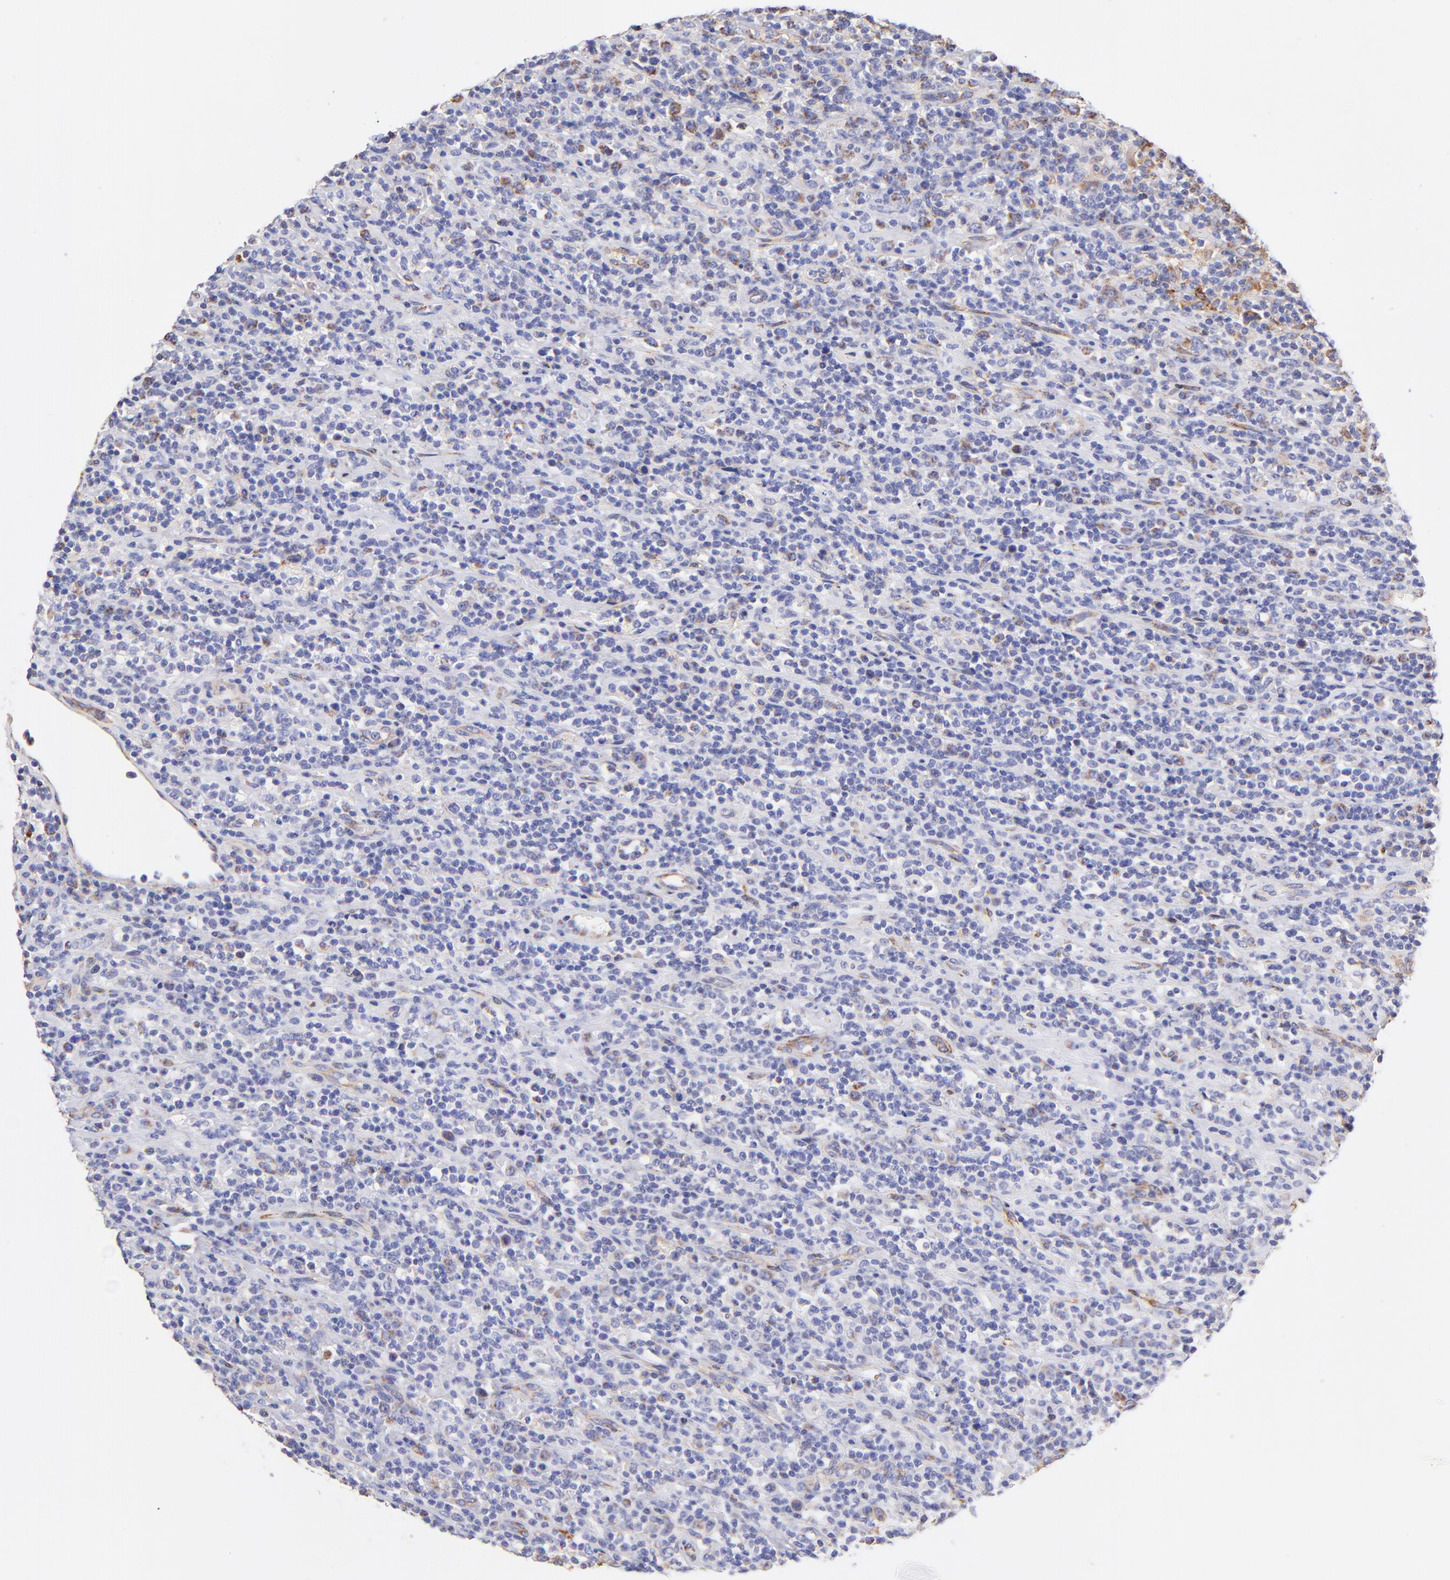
{"staining": {"intensity": "negative", "quantity": "none", "location": "none"}, "tissue": "lymphoma", "cell_type": "Tumor cells", "image_type": "cancer", "snomed": [{"axis": "morphology", "description": "Hodgkin's disease, NOS"}, {"axis": "topography", "description": "Lymph node"}], "caption": "IHC of Hodgkin's disease exhibits no expression in tumor cells.", "gene": "SPARC", "patient": {"sex": "male", "age": 65}}